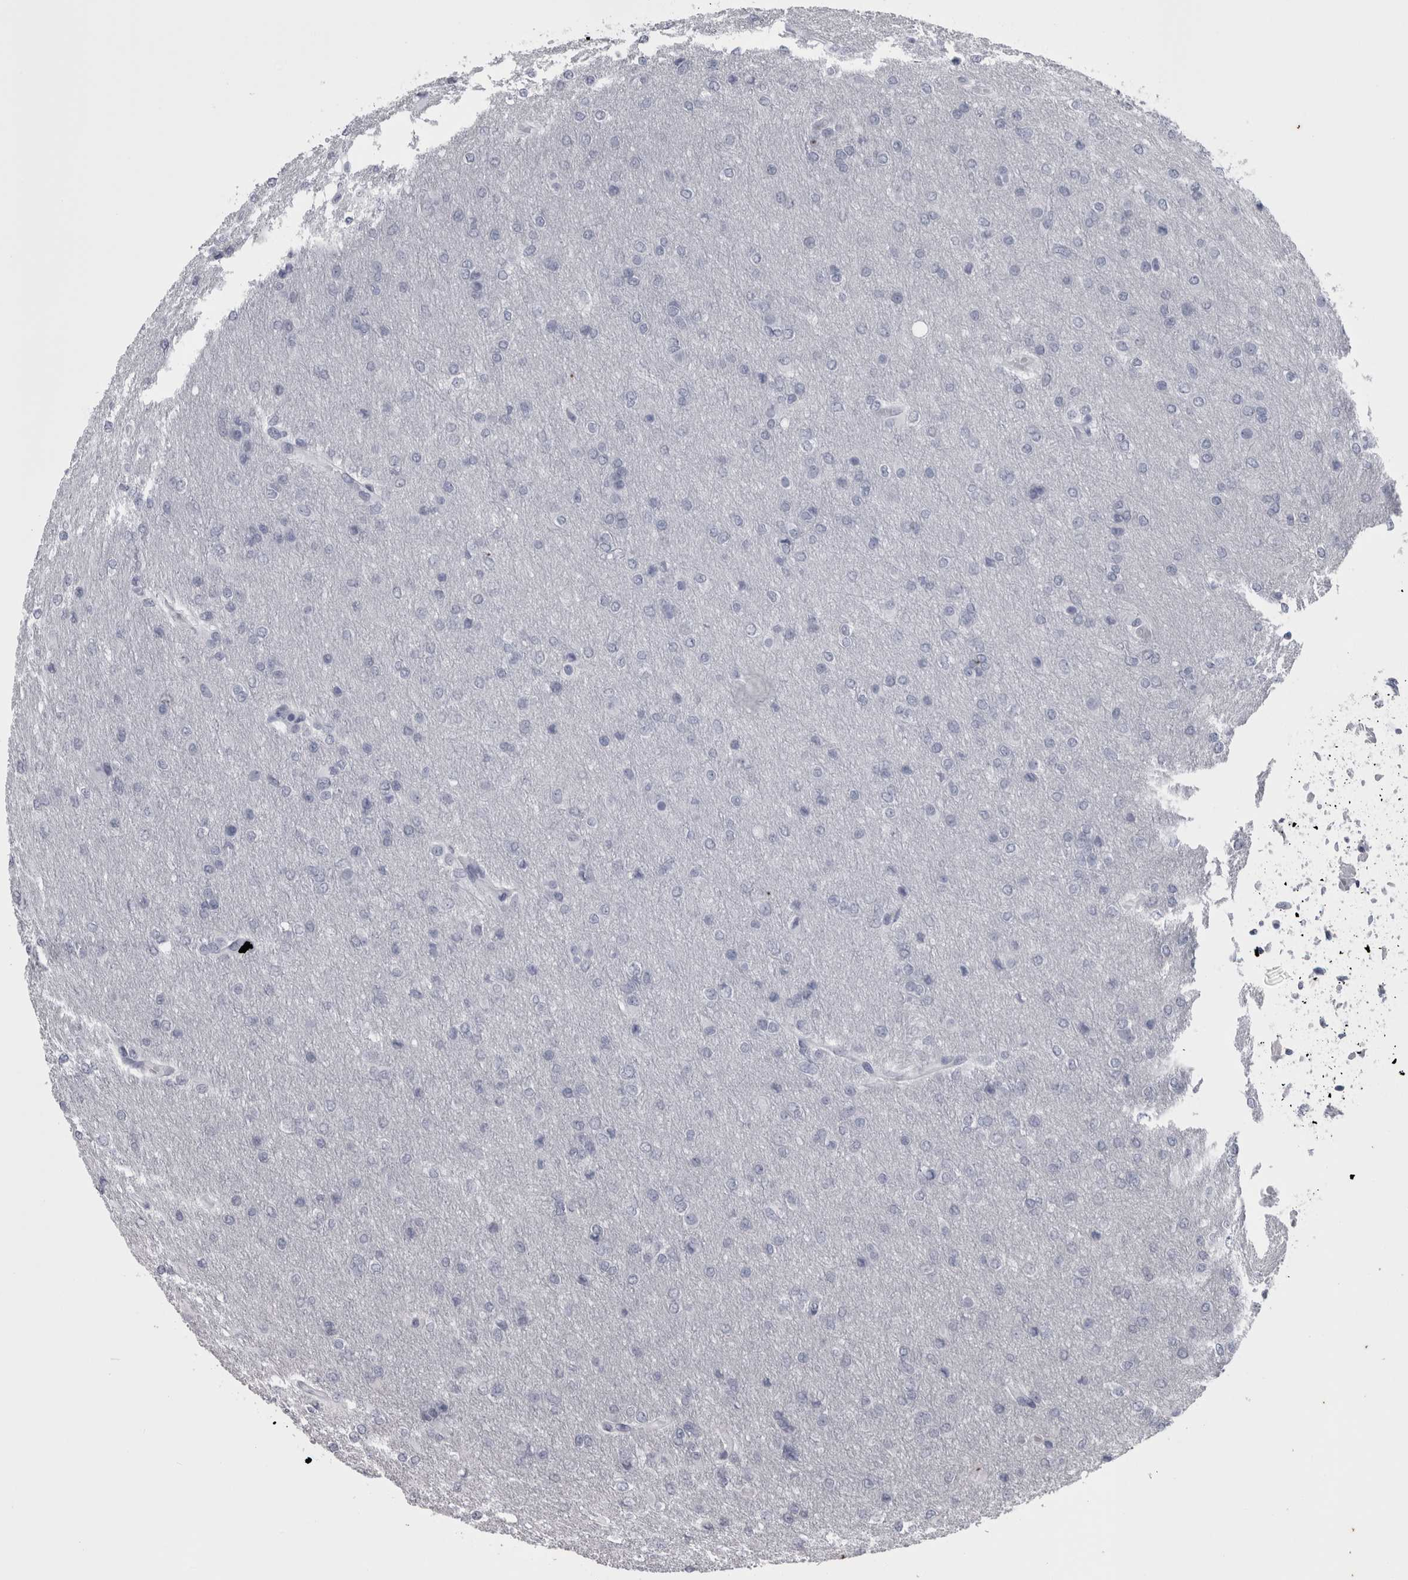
{"staining": {"intensity": "negative", "quantity": "none", "location": "none"}, "tissue": "glioma", "cell_type": "Tumor cells", "image_type": "cancer", "snomed": [{"axis": "morphology", "description": "Glioma, malignant, High grade"}, {"axis": "topography", "description": "Cerebral cortex"}], "caption": "An immunohistochemistry photomicrograph of glioma is shown. There is no staining in tumor cells of glioma.", "gene": "APRT", "patient": {"sex": "female", "age": 36}}